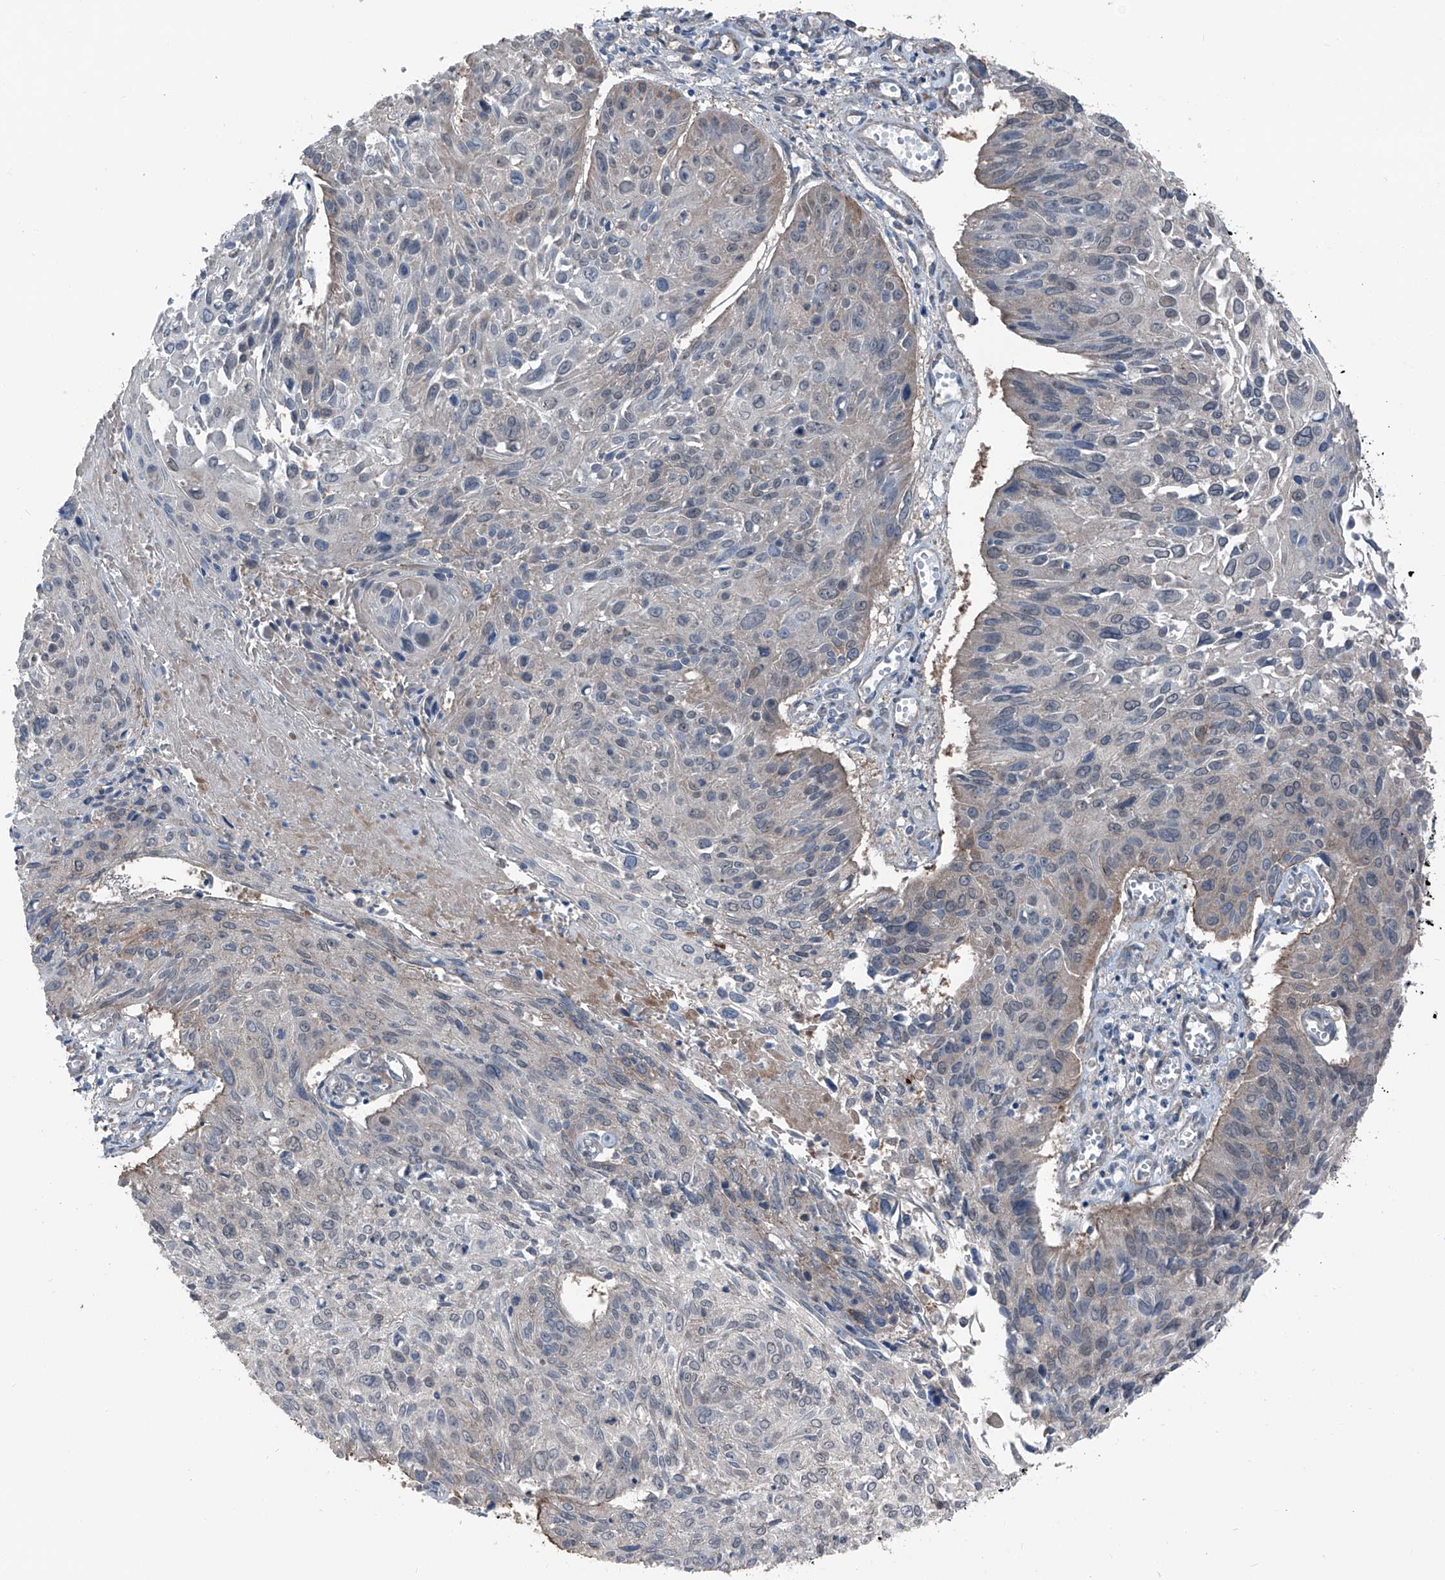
{"staining": {"intensity": "weak", "quantity": "<25%", "location": "cytoplasmic/membranous"}, "tissue": "cervical cancer", "cell_type": "Tumor cells", "image_type": "cancer", "snomed": [{"axis": "morphology", "description": "Squamous cell carcinoma, NOS"}, {"axis": "topography", "description": "Cervix"}], "caption": "Cervical cancer was stained to show a protein in brown. There is no significant staining in tumor cells.", "gene": "HSPB11", "patient": {"sex": "female", "age": 51}}